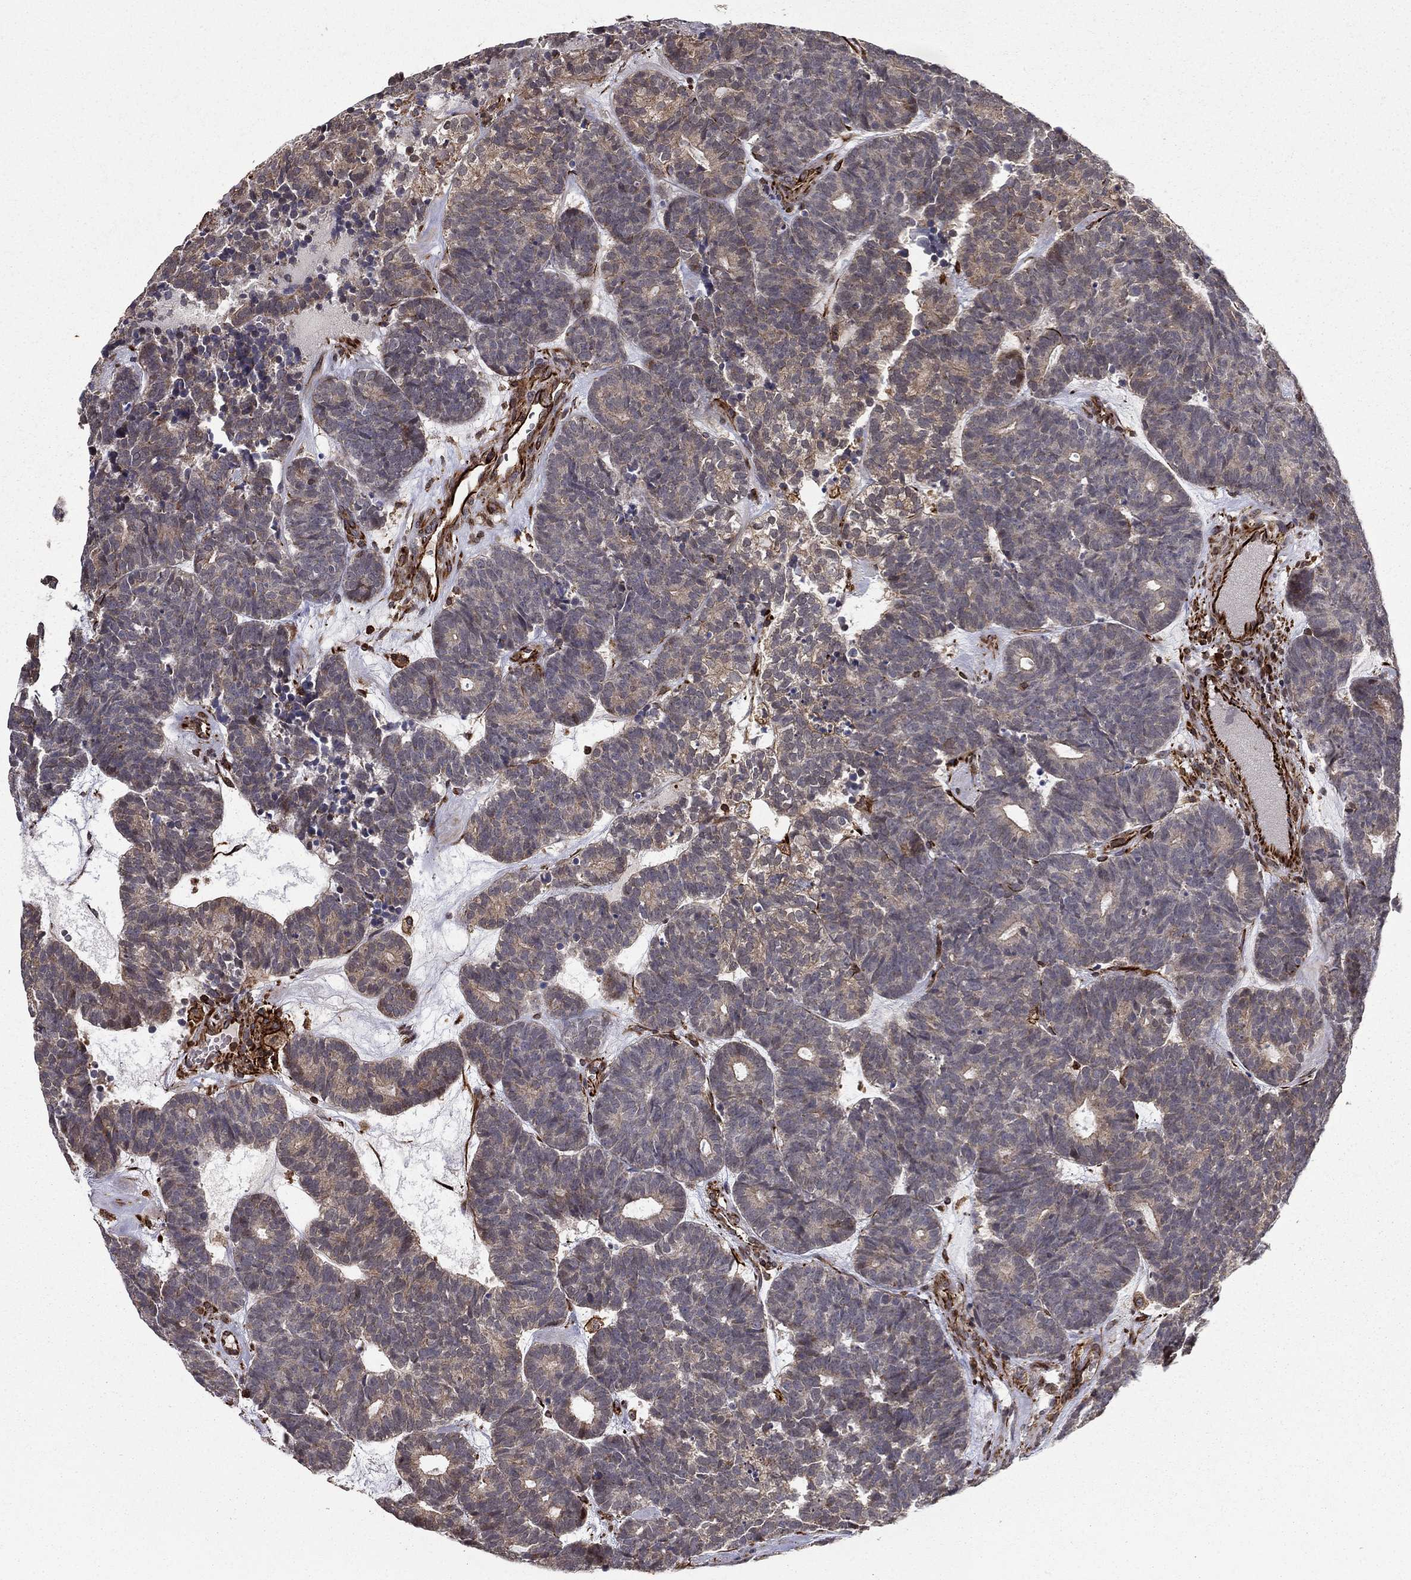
{"staining": {"intensity": "moderate", "quantity": "<25%", "location": "cytoplasmic/membranous"}, "tissue": "head and neck cancer", "cell_type": "Tumor cells", "image_type": "cancer", "snomed": [{"axis": "morphology", "description": "Adenocarcinoma, NOS"}, {"axis": "topography", "description": "Head-Neck"}], "caption": "DAB (3,3'-diaminobenzidine) immunohistochemical staining of human head and neck adenocarcinoma shows moderate cytoplasmic/membranous protein staining in approximately <25% of tumor cells.", "gene": "ADM", "patient": {"sex": "female", "age": 81}}